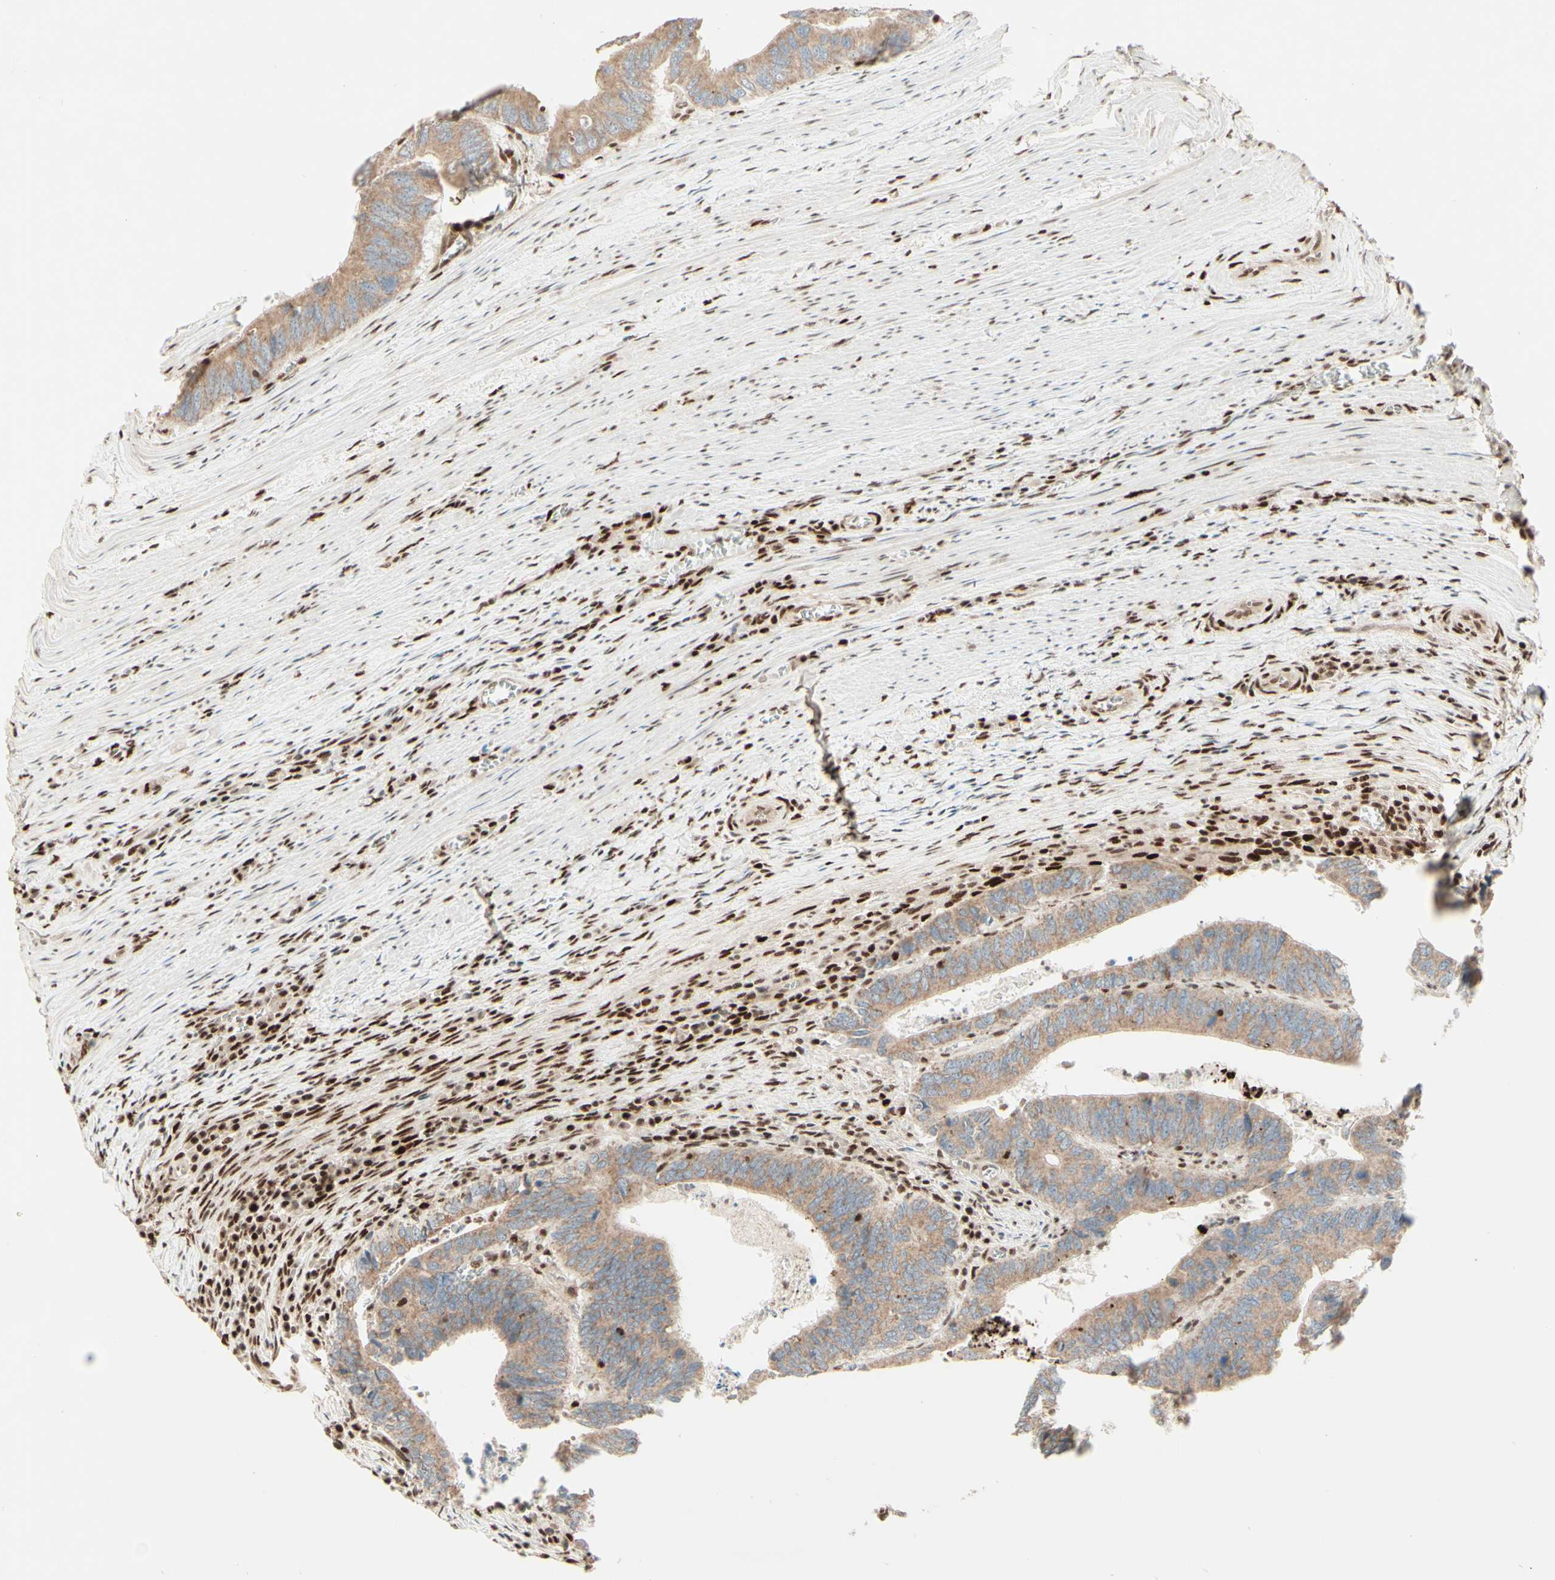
{"staining": {"intensity": "weak", "quantity": ">75%", "location": "cytoplasmic/membranous"}, "tissue": "colorectal cancer", "cell_type": "Tumor cells", "image_type": "cancer", "snomed": [{"axis": "morphology", "description": "Adenocarcinoma, NOS"}, {"axis": "topography", "description": "Colon"}], "caption": "Weak cytoplasmic/membranous staining is identified in approximately >75% of tumor cells in colorectal cancer (adenocarcinoma). The staining was performed using DAB to visualize the protein expression in brown, while the nuclei were stained in blue with hematoxylin (Magnification: 20x).", "gene": "NR3C1", "patient": {"sex": "male", "age": 72}}